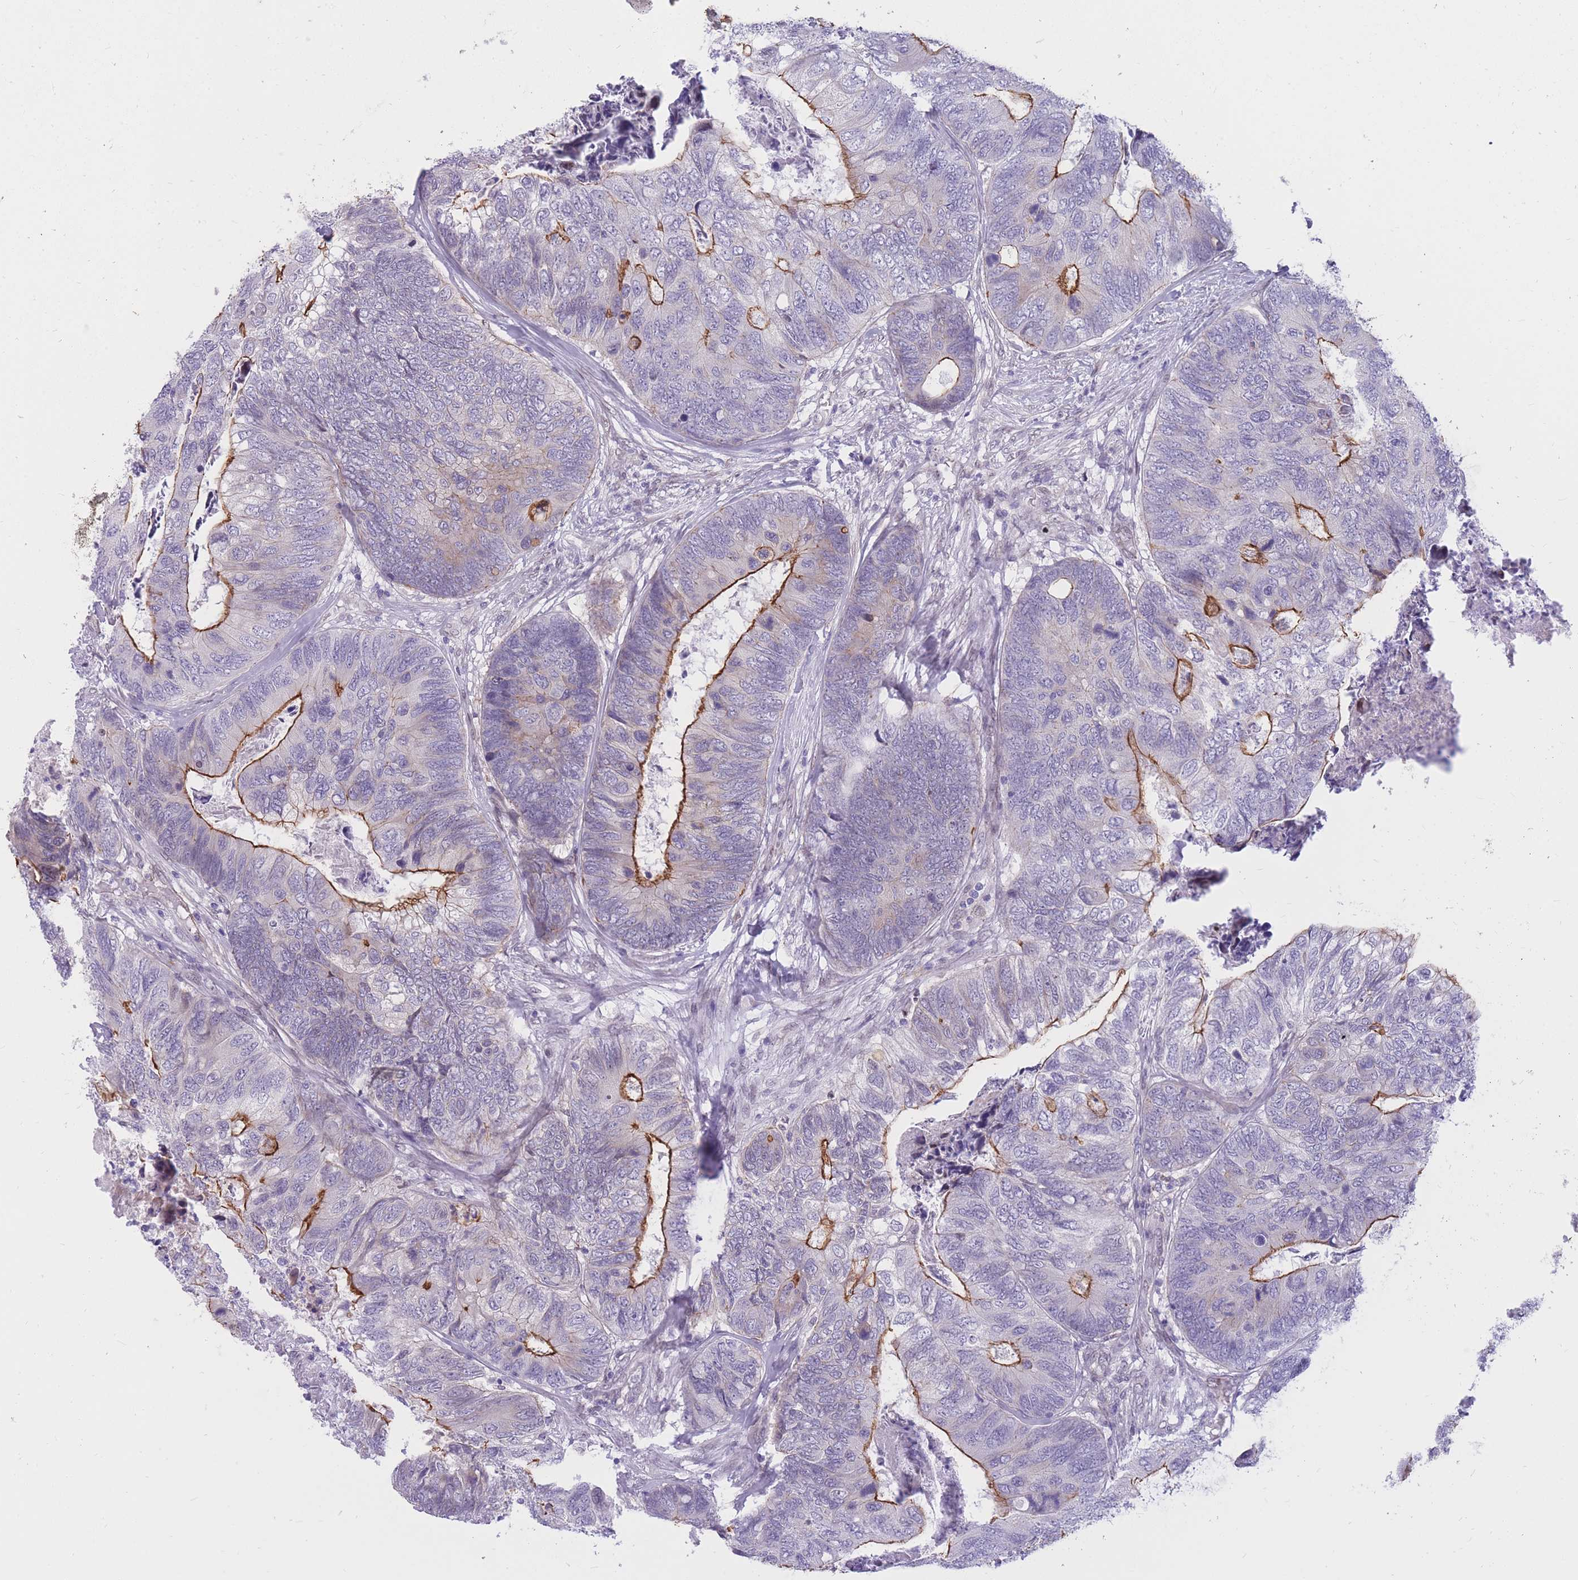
{"staining": {"intensity": "strong", "quantity": "25%-75%", "location": "cytoplasmic/membranous"}, "tissue": "colorectal cancer", "cell_type": "Tumor cells", "image_type": "cancer", "snomed": [{"axis": "morphology", "description": "Adenocarcinoma, NOS"}, {"axis": "topography", "description": "Colon"}], "caption": "Adenocarcinoma (colorectal) tissue reveals strong cytoplasmic/membranous staining in approximately 25%-75% of tumor cells, visualized by immunohistochemistry.", "gene": "HOOK2", "patient": {"sex": "female", "age": 67}}